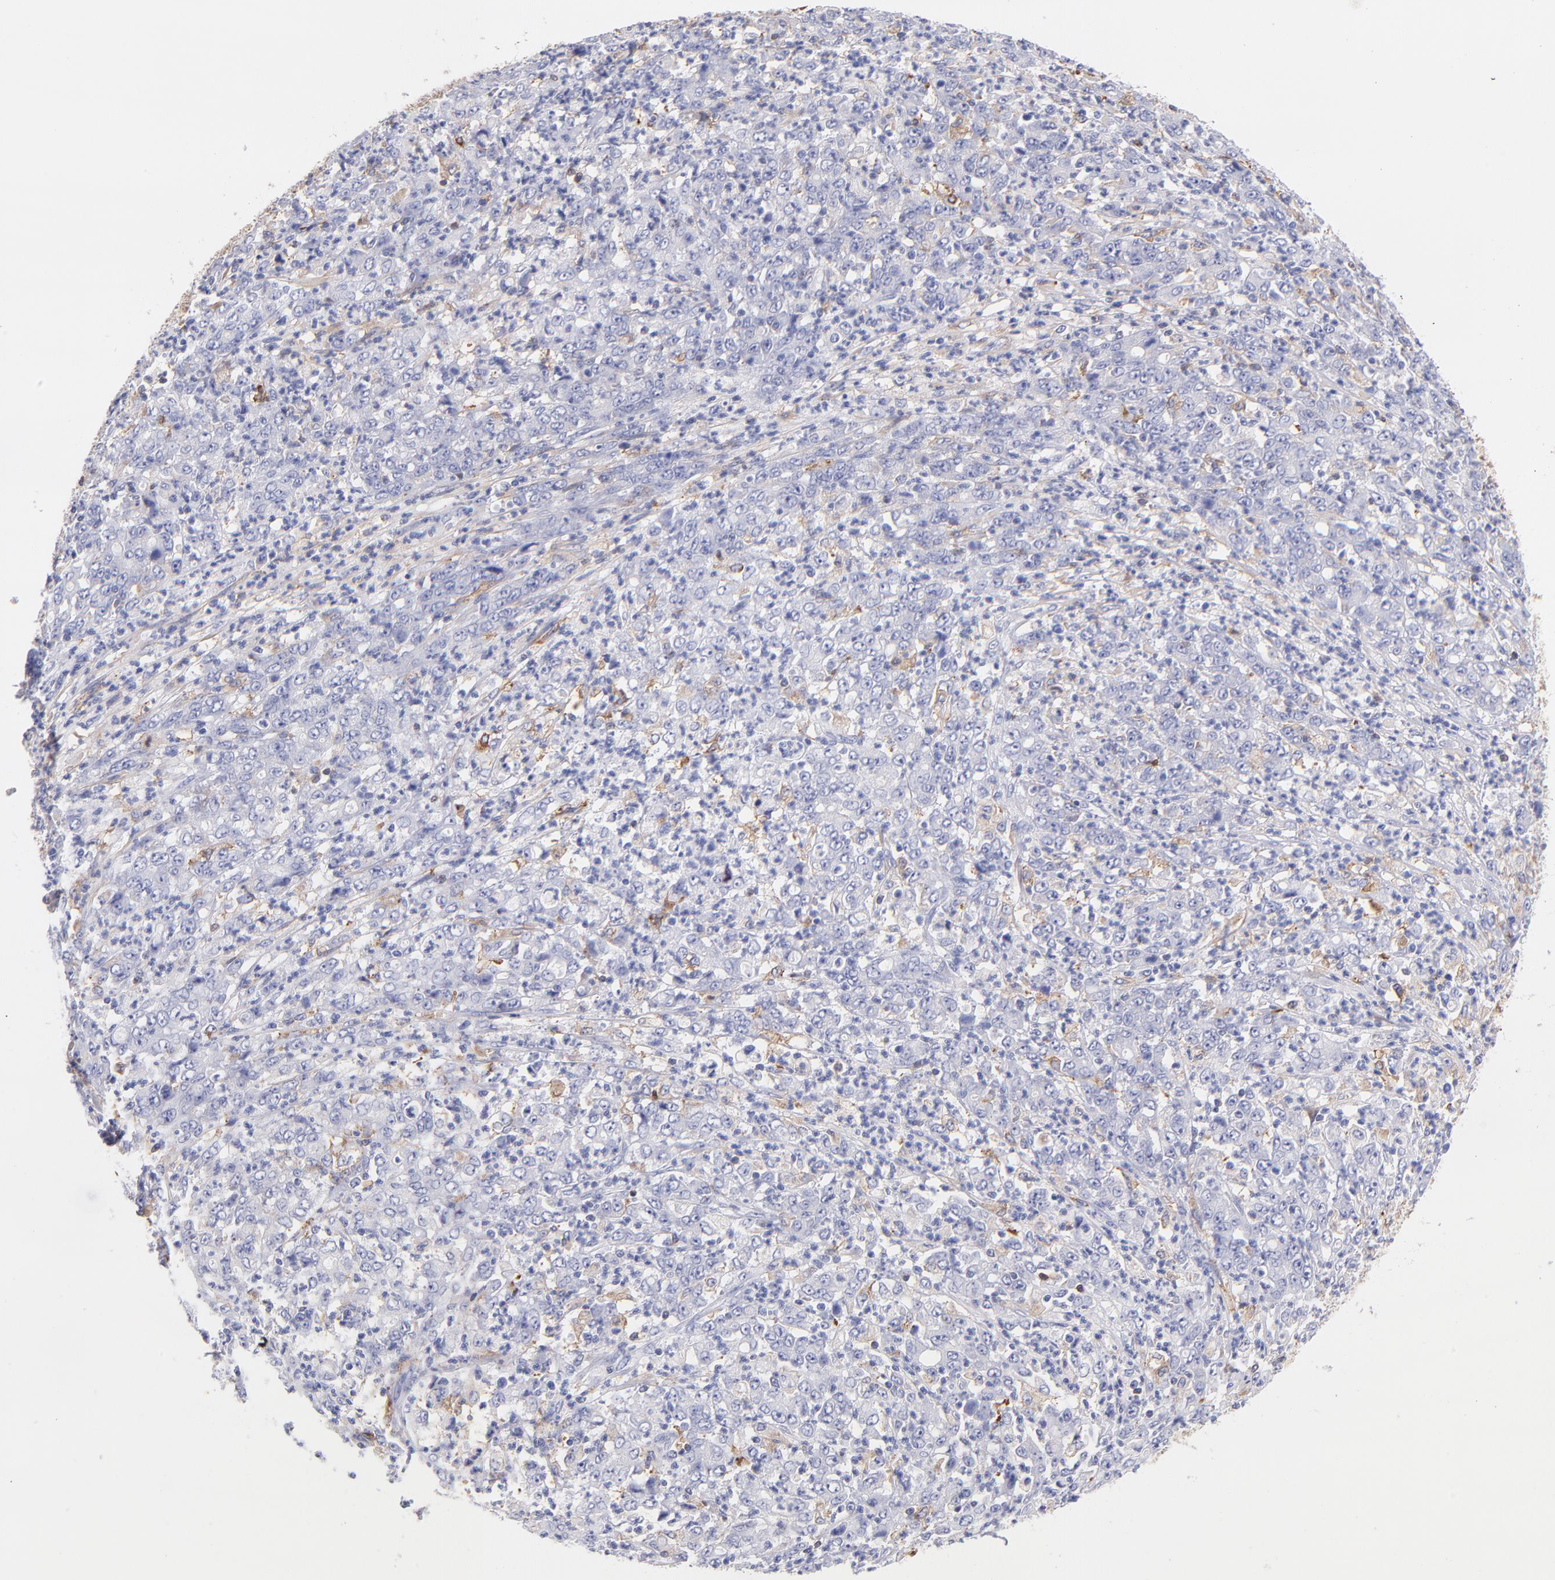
{"staining": {"intensity": "negative", "quantity": "none", "location": "none"}, "tissue": "stomach cancer", "cell_type": "Tumor cells", "image_type": "cancer", "snomed": [{"axis": "morphology", "description": "Adenocarcinoma, NOS"}, {"axis": "topography", "description": "Stomach, lower"}], "caption": "The immunohistochemistry photomicrograph has no significant expression in tumor cells of adenocarcinoma (stomach) tissue.", "gene": "PRKCA", "patient": {"sex": "female", "age": 71}}